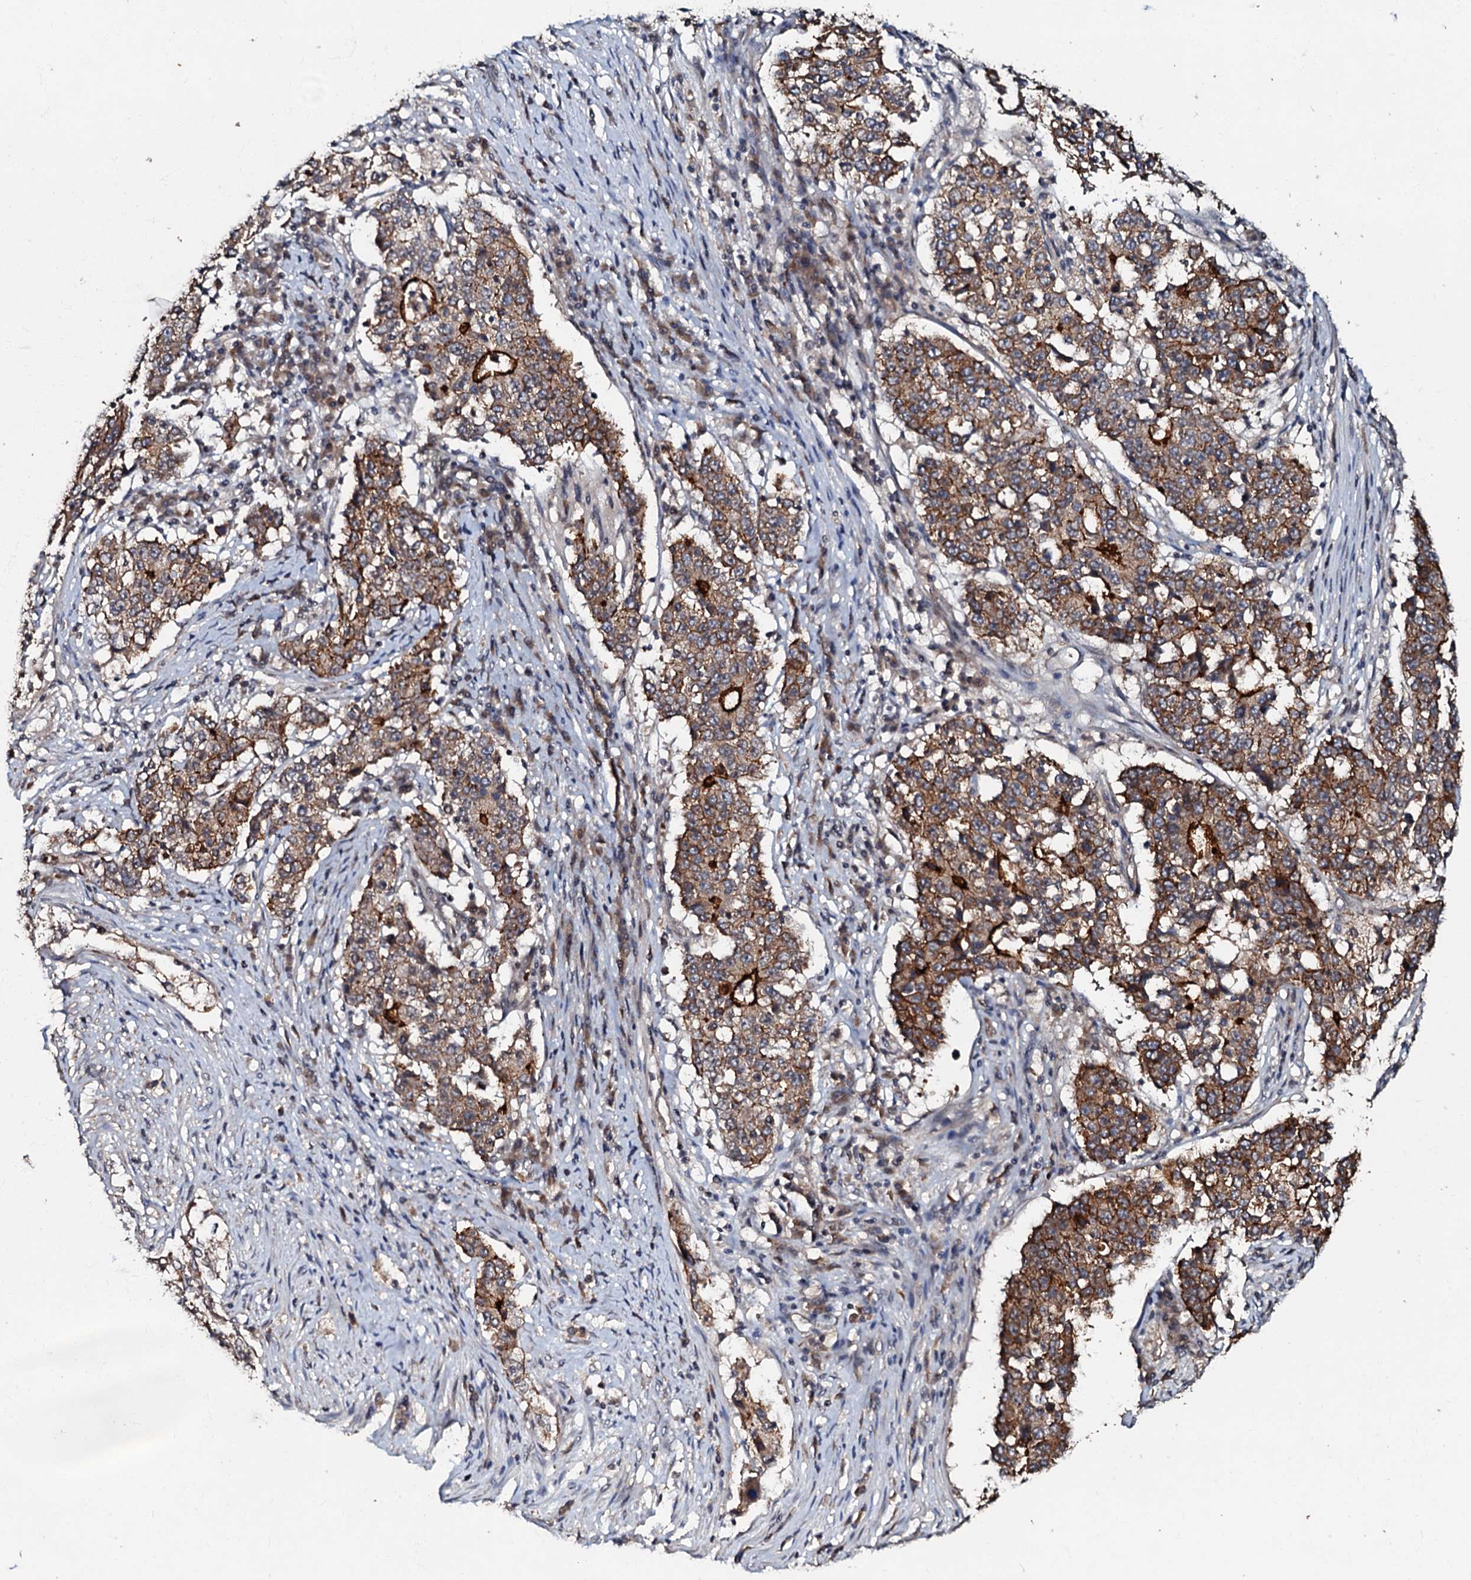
{"staining": {"intensity": "moderate", "quantity": ">75%", "location": "cytoplasmic/membranous"}, "tissue": "stomach cancer", "cell_type": "Tumor cells", "image_type": "cancer", "snomed": [{"axis": "morphology", "description": "Adenocarcinoma, NOS"}, {"axis": "topography", "description": "Stomach"}], "caption": "Immunohistochemical staining of human stomach cancer (adenocarcinoma) demonstrates medium levels of moderate cytoplasmic/membranous protein positivity in about >75% of tumor cells.", "gene": "MANSC4", "patient": {"sex": "male", "age": 59}}